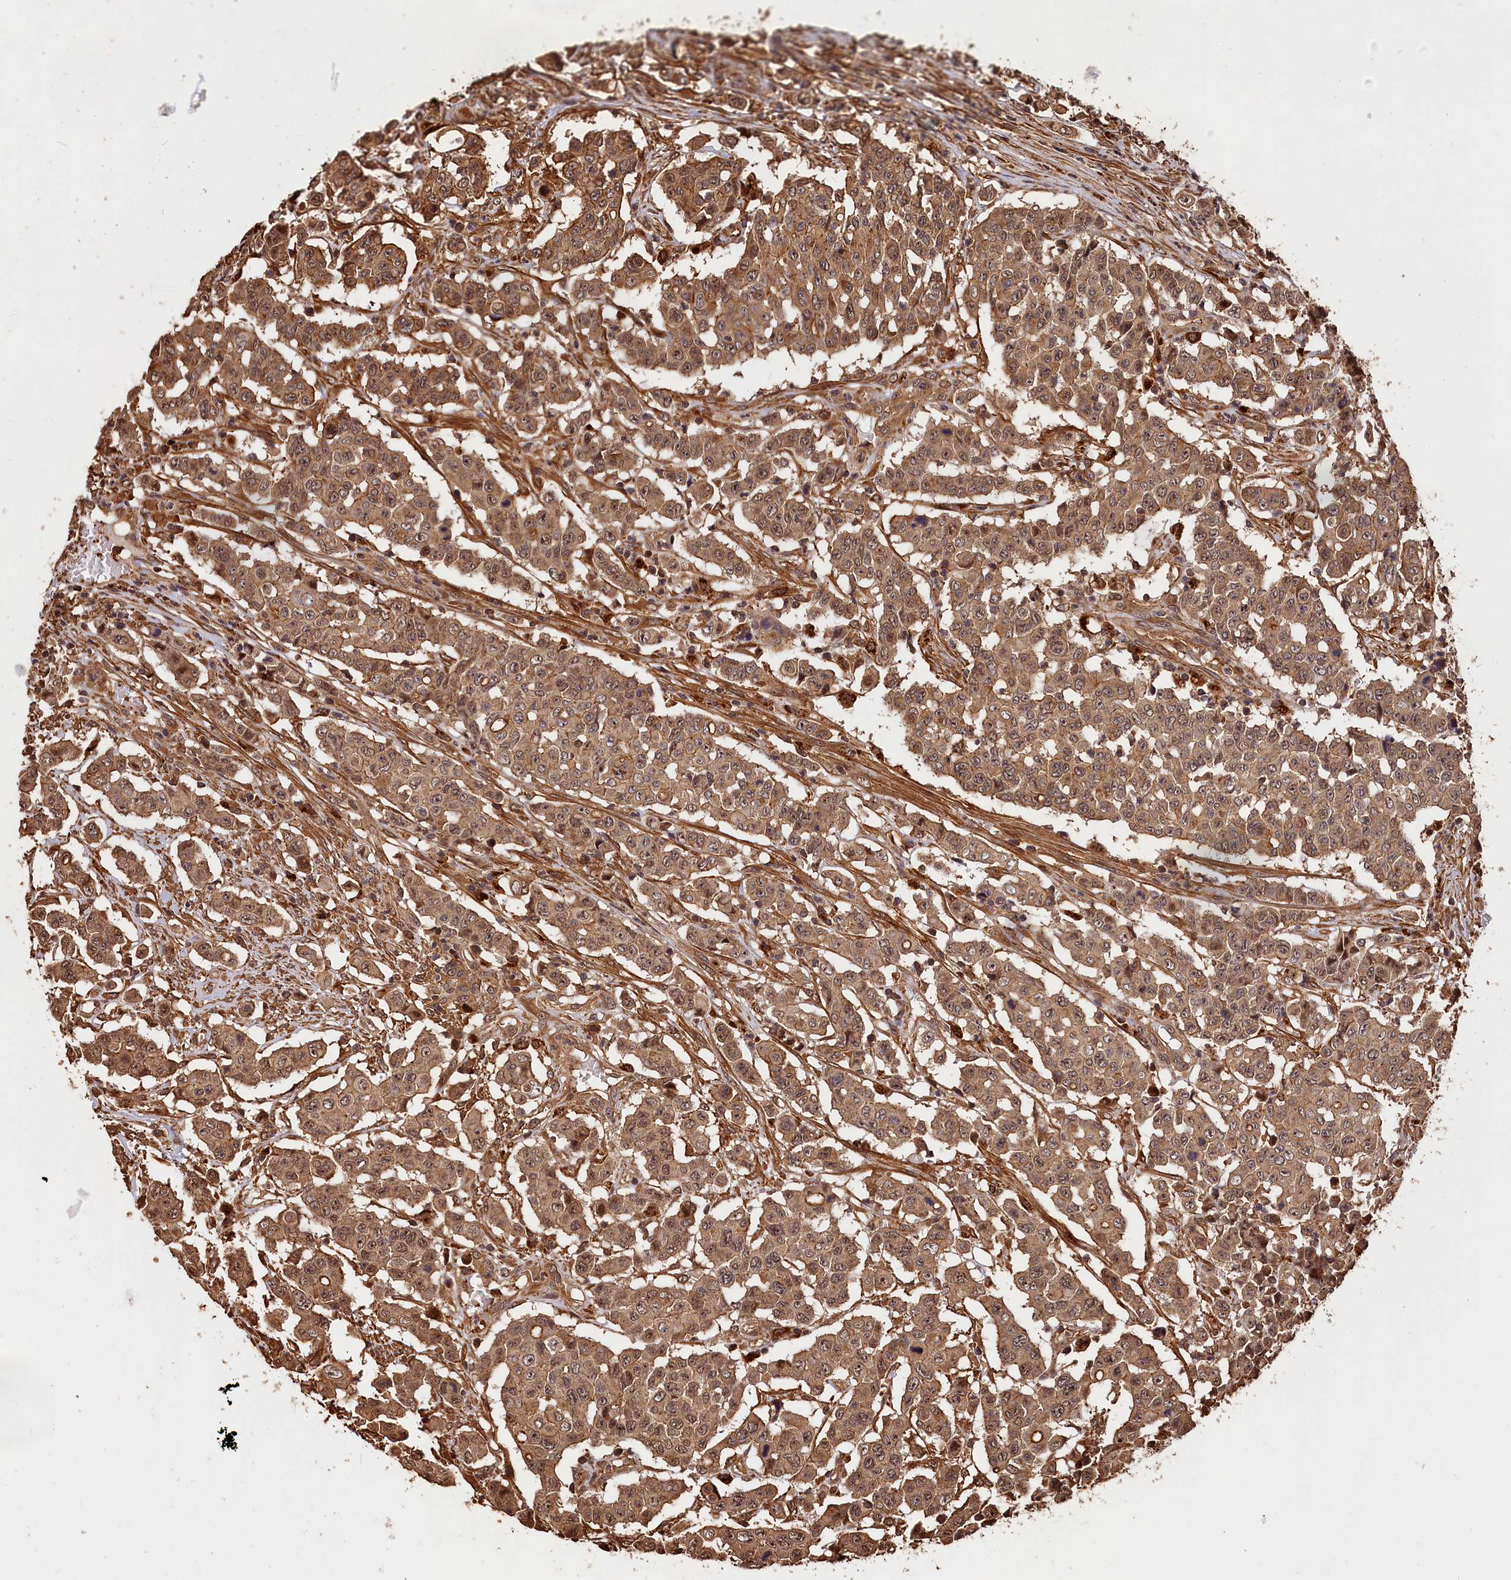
{"staining": {"intensity": "moderate", "quantity": ">75%", "location": "cytoplasmic/membranous,nuclear"}, "tissue": "colorectal cancer", "cell_type": "Tumor cells", "image_type": "cancer", "snomed": [{"axis": "morphology", "description": "Adenocarcinoma, NOS"}, {"axis": "topography", "description": "Colon"}], "caption": "This histopathology image exhibits IHC staining of human colorectal cancer (adenocarcinoma), with medium moderate cytoplasmic/membranous and nuclear positivity in approximately >75% of tumor cells.", "gene": "MMP15", "patient": {"sex": "male", "age": 51}}